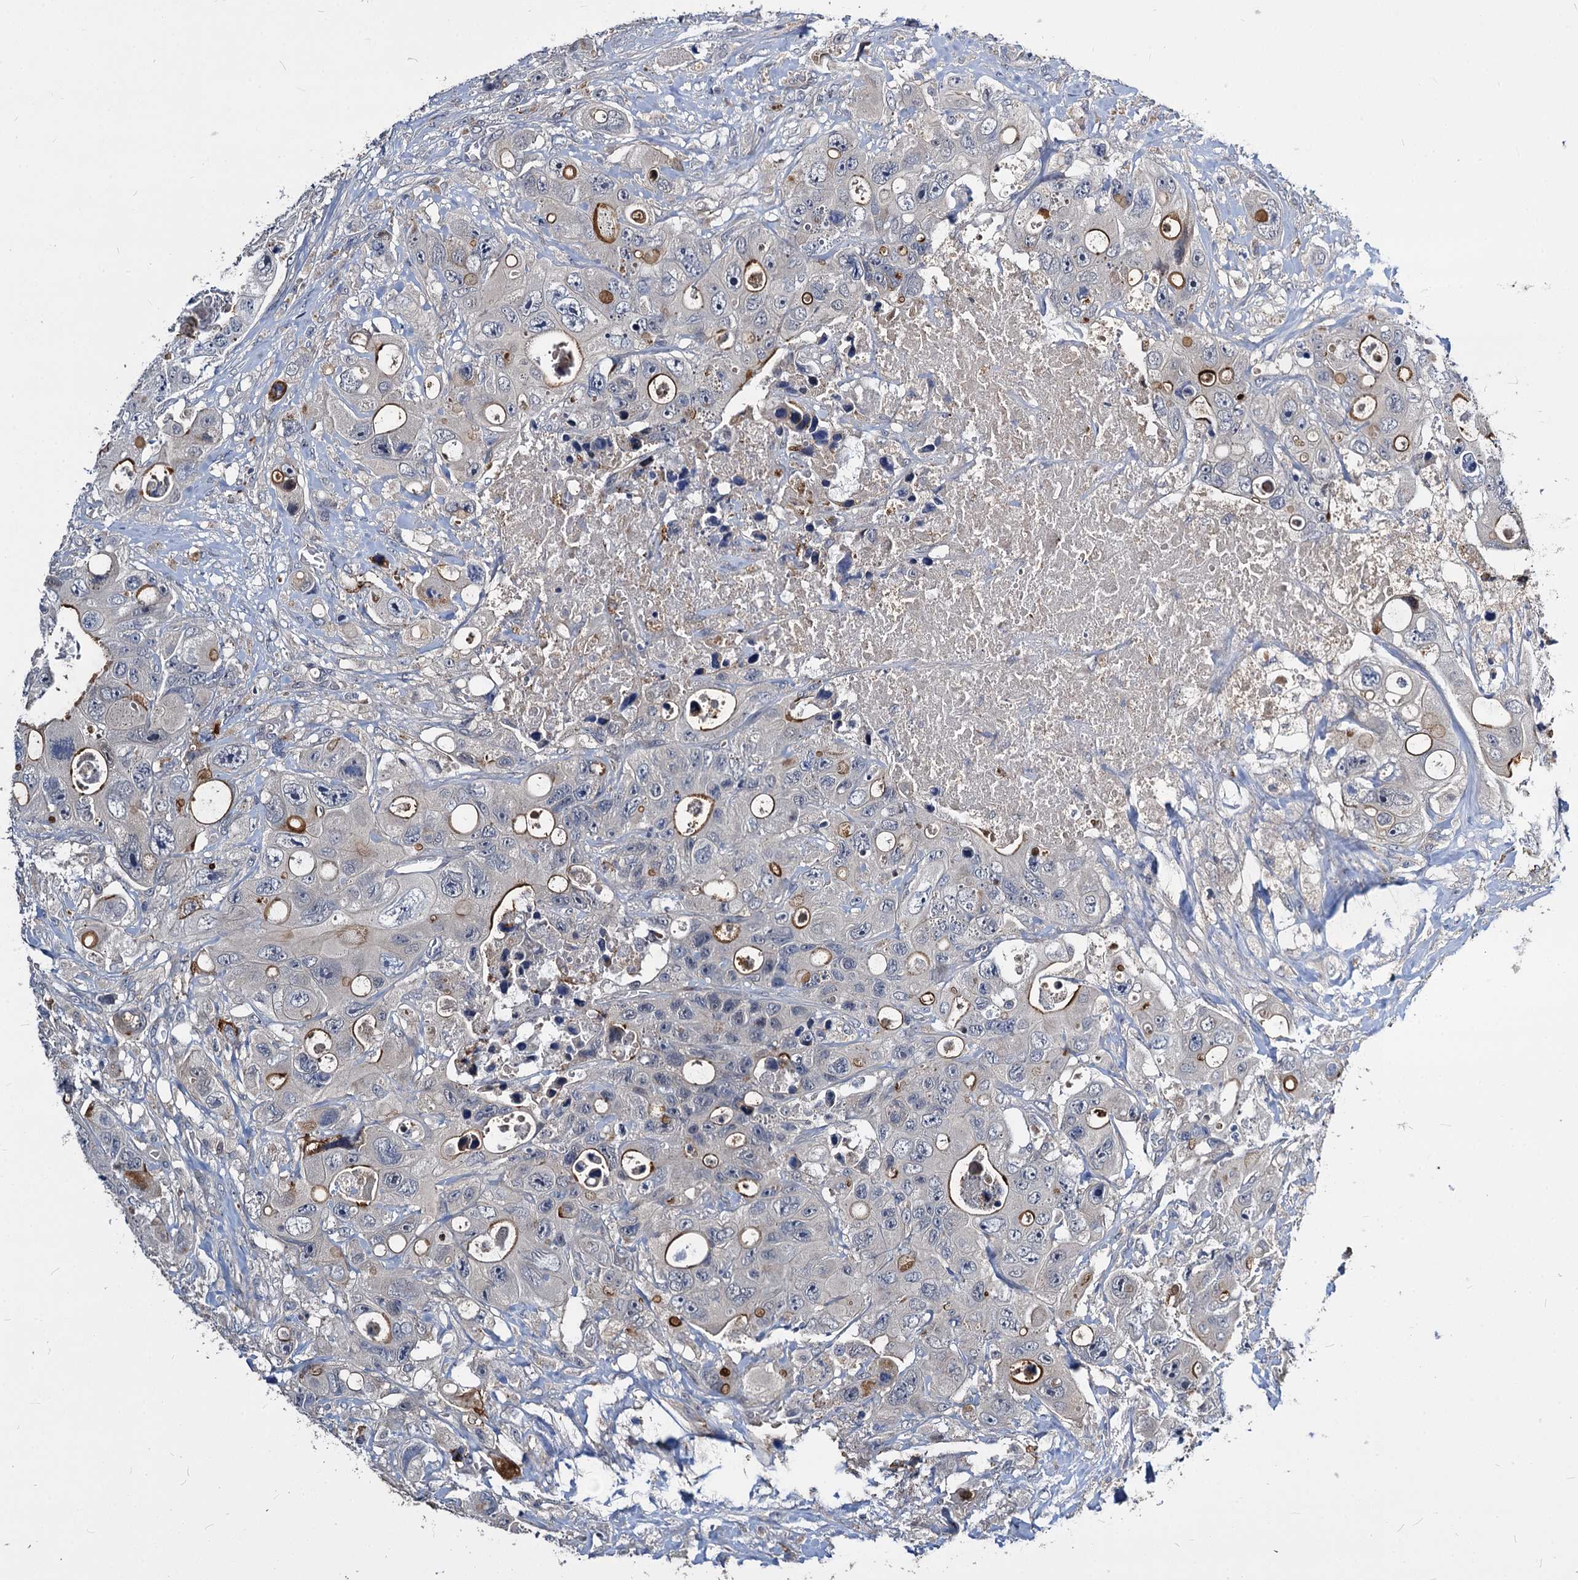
{"staining": {"intensity": "moderate", "quantity": "<25%", "location": "cytoplasmic/membranous"}, "tissue": "colorectal cancer", "cell_type": "Tumor cells", "image_type": "cancer", "snomed": [{"axis": "morphology", "description": "Adenocarcinoma, NOS"}, {"axis": "topography", "description": "Colon"}], "caption": "Immunohistochemical staining of adenocarcinoma (colorectal) shows low levels of moderate cytoplasmic/membranous staining in approximately <25% of tumor cells. (DAB IHC with brightfield microscopy, high magnification).", "gene": "ATG101", "patient": {"sex": "female", "age": 46}}